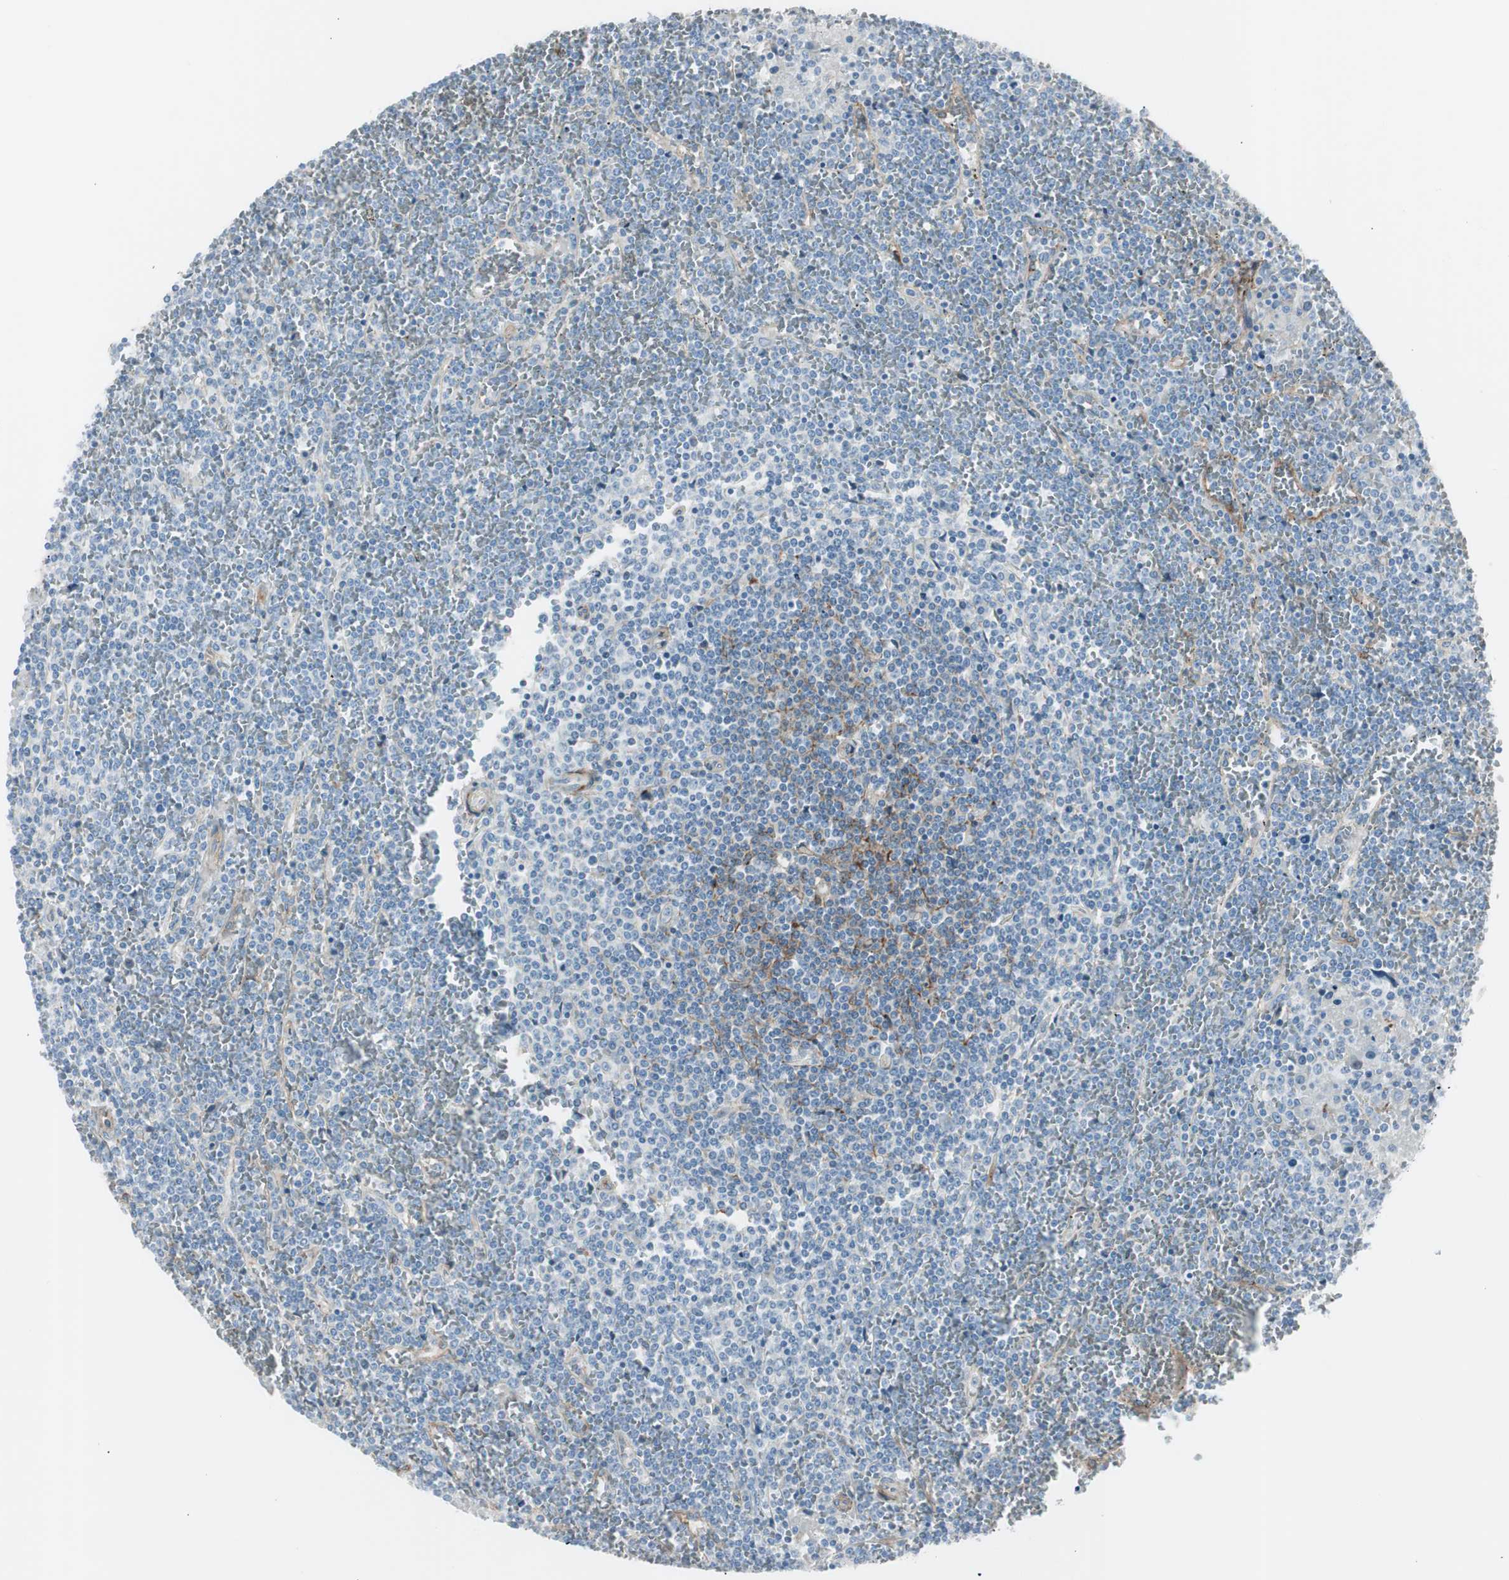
{"staining": {"intensity": "negative", "quantity": "none", "location": "none"}, "tissue": "lymphoma", "cell_type": "Tumor cells", "image_type": "cancer", "snomed": [{"axis": "morphology", "description": "Malignant lymphoma, non-Hodgkin's type, Low grade"}, {"axis": "topography", "description": "Spleen"}], "caption": "High magnification brightfield microscopy of lymphoma stained with DAB (brown) and counterstained with hematoxylin (blue): tumor cells show no significant staining.", "gene": "CACNA2D1", "patient": {"sex": "female", "age": 19}}